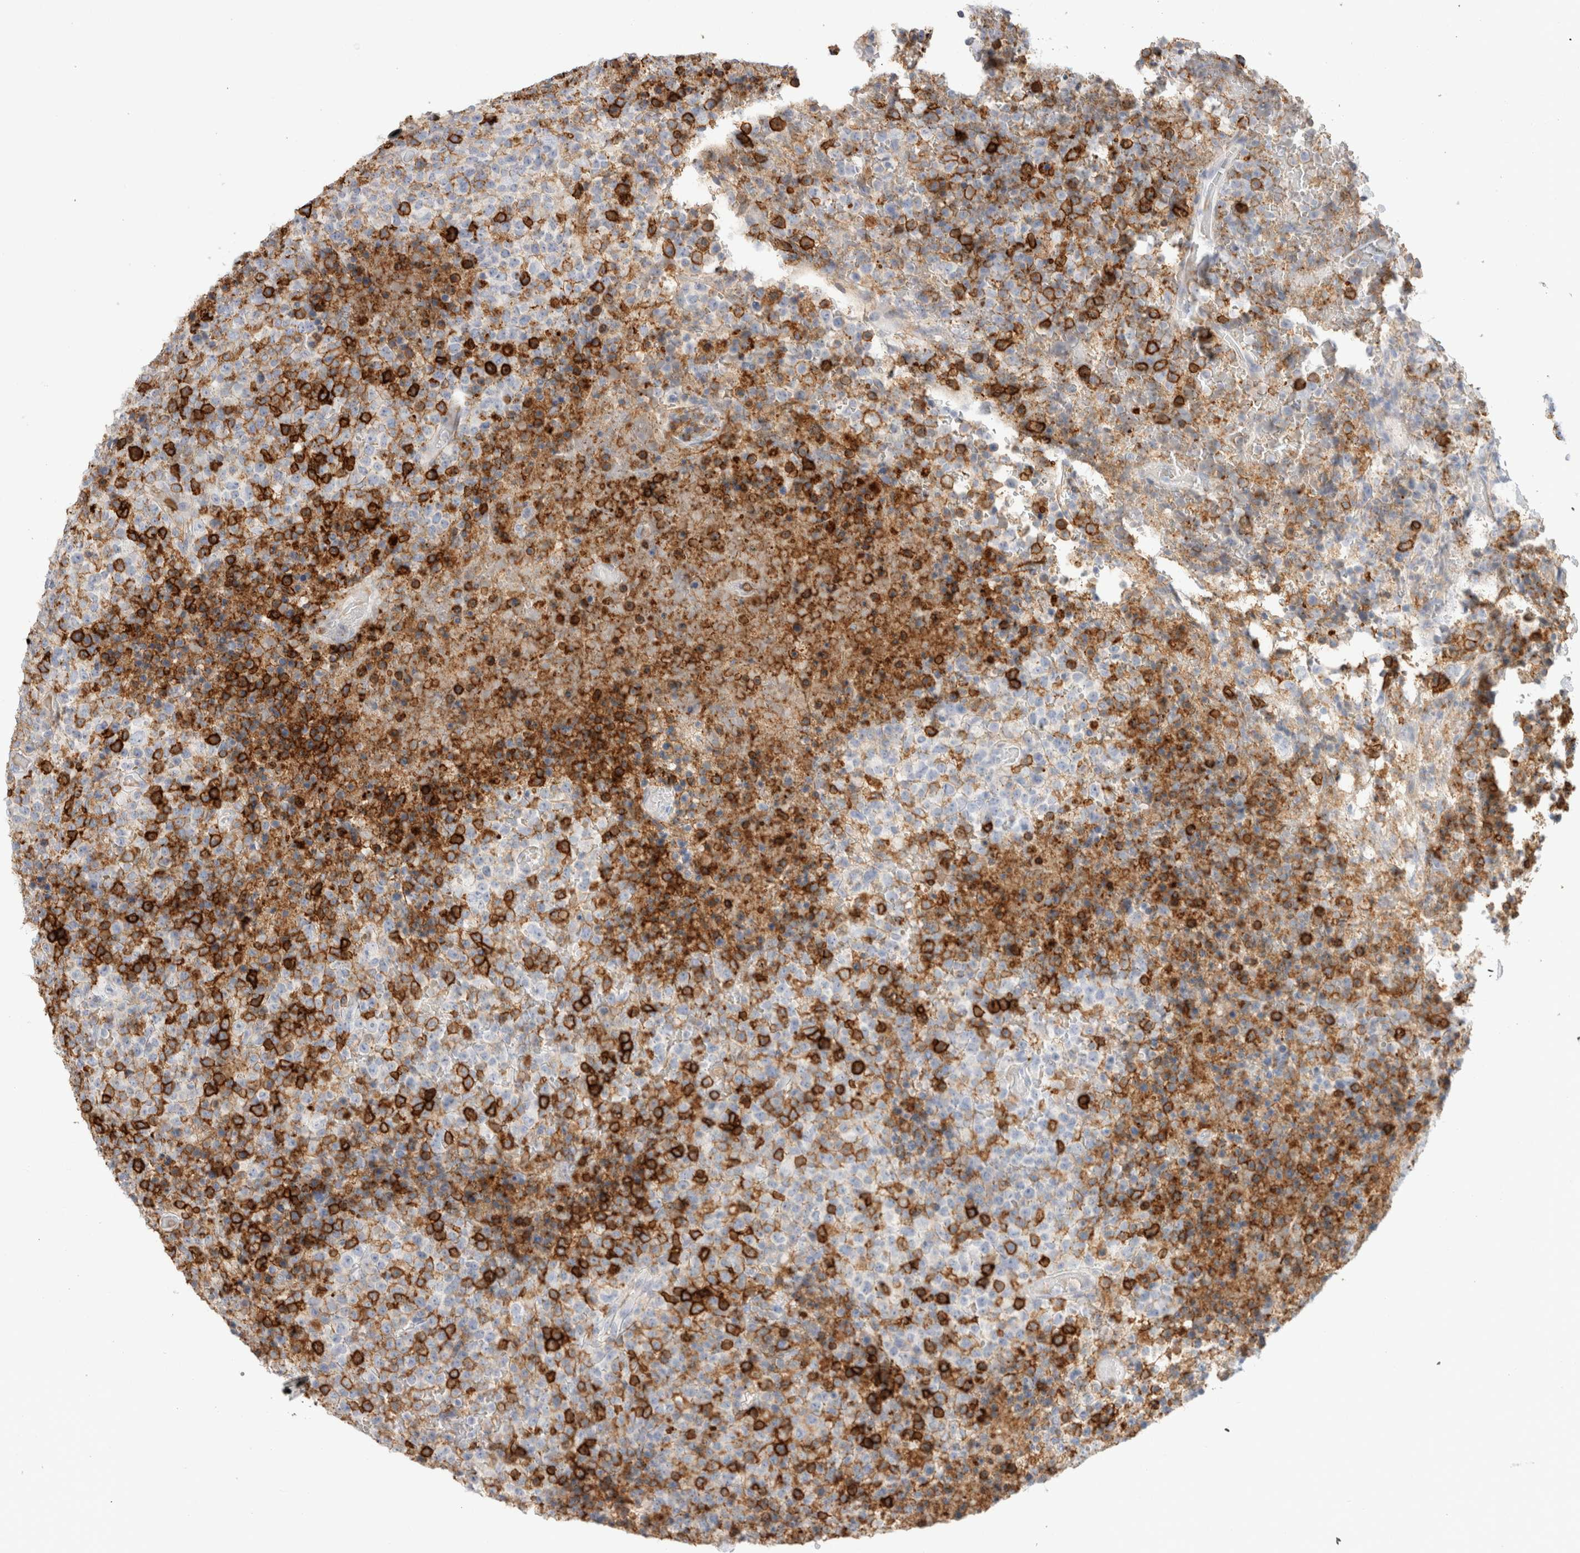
{"staining": {"intensity": "negative", "quantity": "none", "location": "none"}, "tissue": "lymphoma", "cell_type": "Tumor cells", "image_type": "cancer", "snomed": [{"axis": "morphology", "description": "Malignant lymphoma, non-Hodgkin's type, High grade"}, {"axis": "topography", "description": "Lymph node"}], "caption": "Tumor cells show no significant staining in high-grade malignant lymphoma, non-Hodgkin's type. The staining was performed using DAB to visualize the protein expression in brown, while the nuclei were stained in blue with hematoxylin (Magnification: 20x).", "gene": "CD38", "patient": {"sex": "male", "age": 13}}